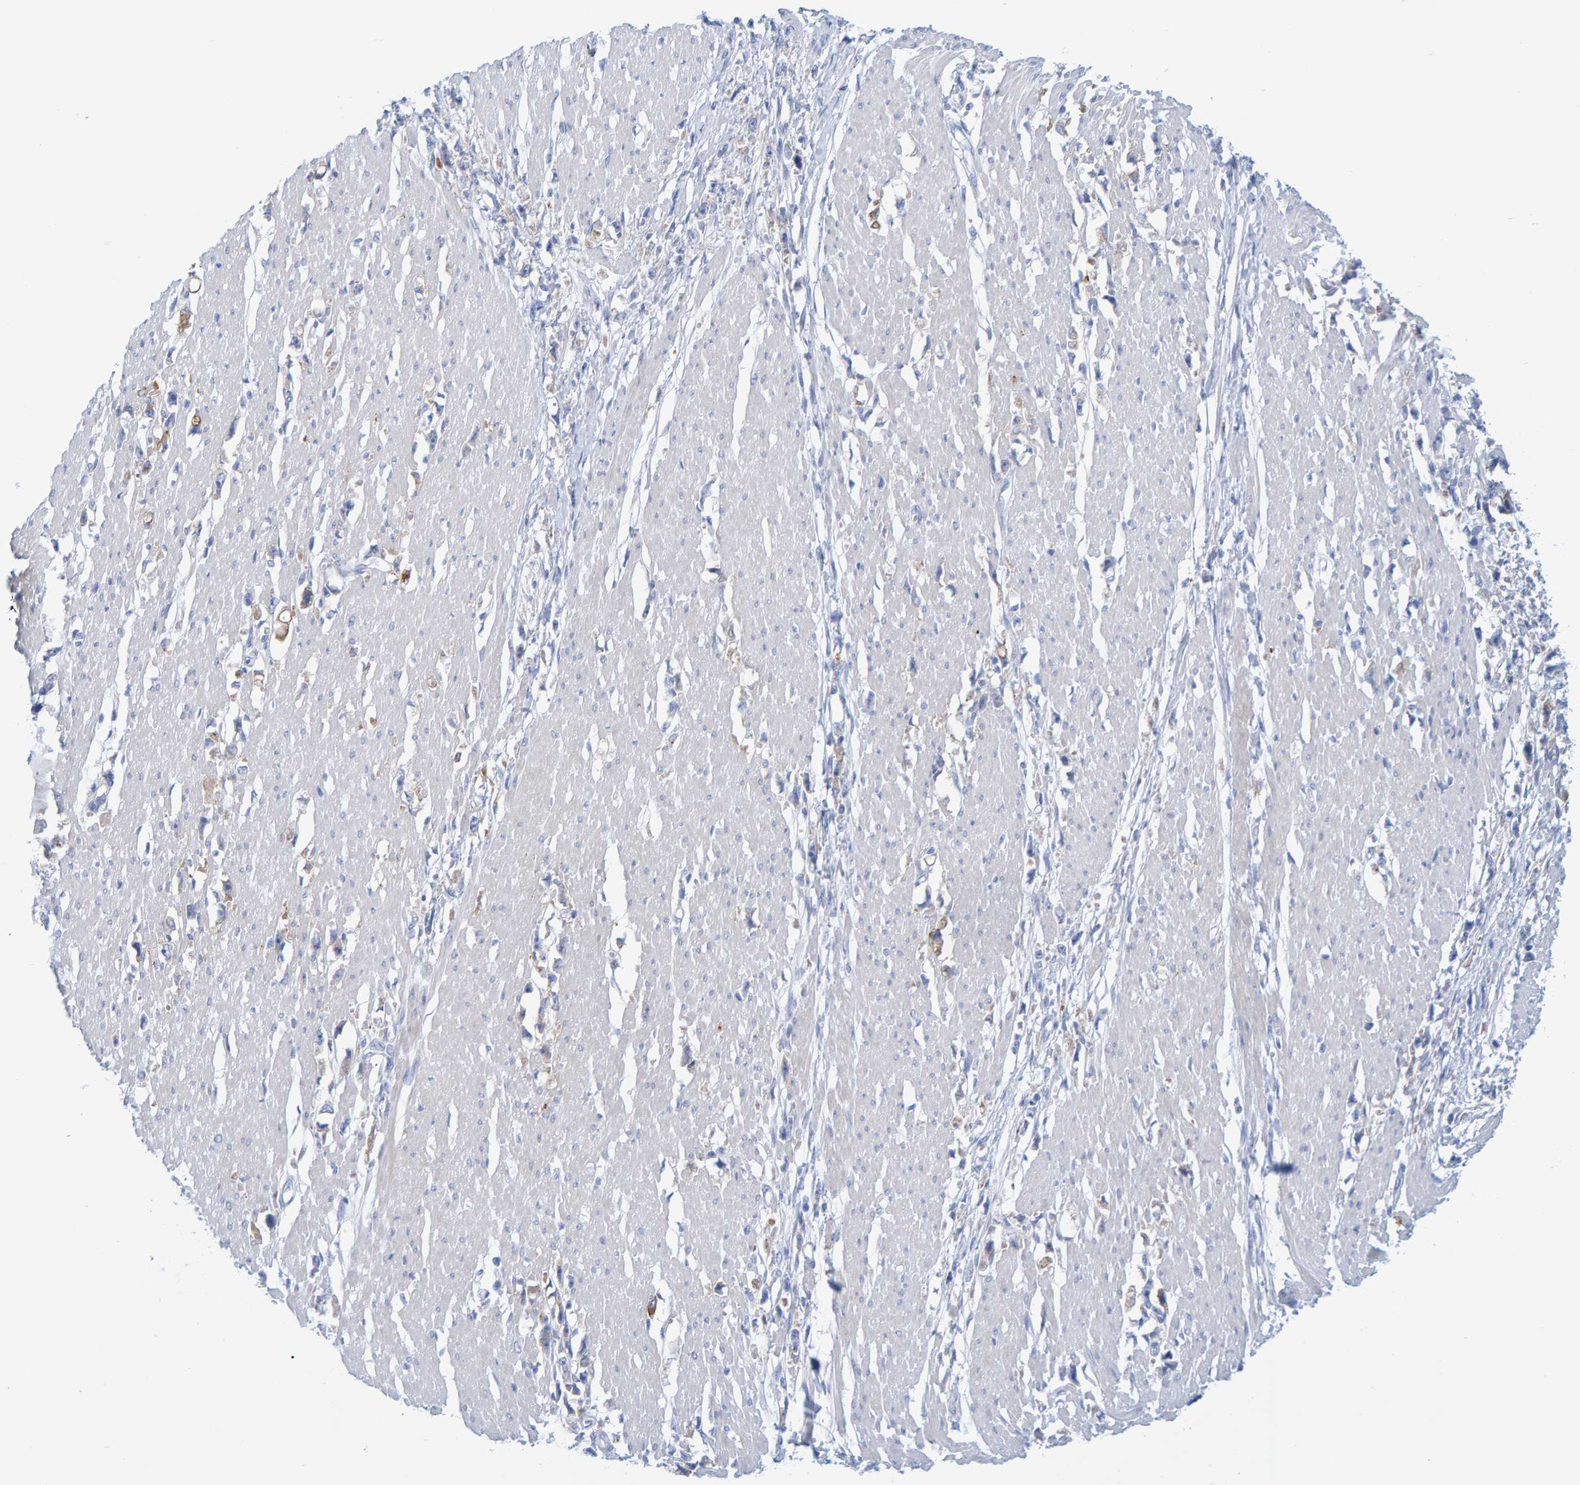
{"staining": {"intensity": "negative", "quantity": "none", "location": "none"}, "tissue": "stomach cancer", "cell_type": "Tumor cells", "image_type": "cancer", "snomed": [{"axis": "morphology", "description": "Adenocarcinoma, NOS"}, {"axis": "topography", "description": "Stomach"}], "caption": "Immunohistochemistry image of neoplastic tissue: stomach cancer (adenocarcinoma) stained with DAB (3,3'-diaminobenzidine) reveals no significant protein positivity in tumor cells.", "gene": "JAKMIP3", "patient": {"sex": "female", "age": 59}}